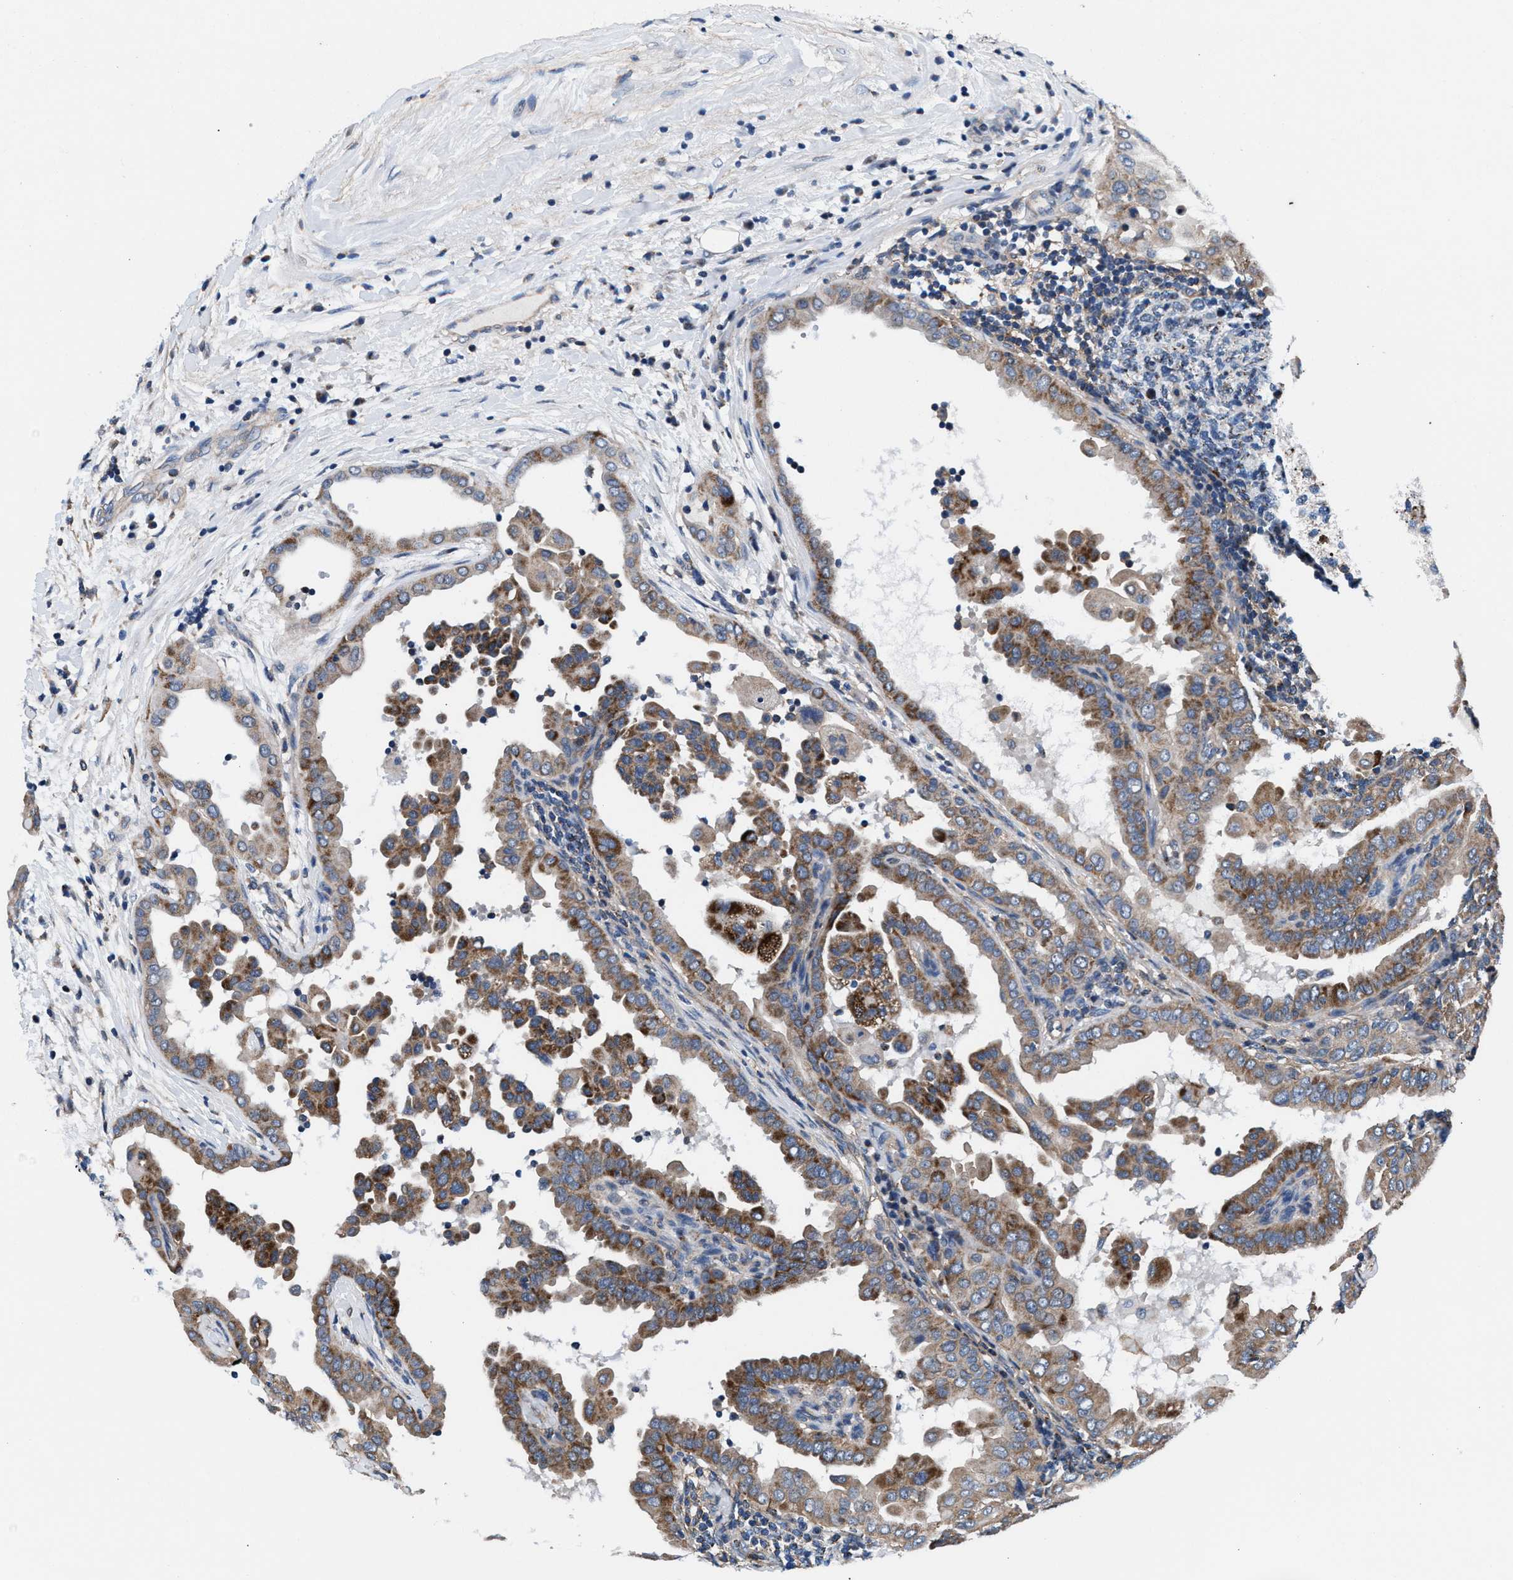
{"staining": {"intensity": "strong", "quantity": "25%-75%", "location": "cytoplasmic/membranous"}, "tissue": "thyroid cancer", "cell_type": "Tumor cells", "image_type": "cancer", "snomed": [{"axis": "morphology", "description": "Papillary adenocarcinoma, NOS"}, {"axis": "topography", "description": "Thyroid gland"}], "caption": "Human thyroid cancer (papillary adenocarcinoma) stained with a brown dye displays strong cytoplasmic/membranous positive positivity in approximately 25%-75% of tumor cells.", "gene": "NKTR", "patient": {"sex": "male", "age": 33}}